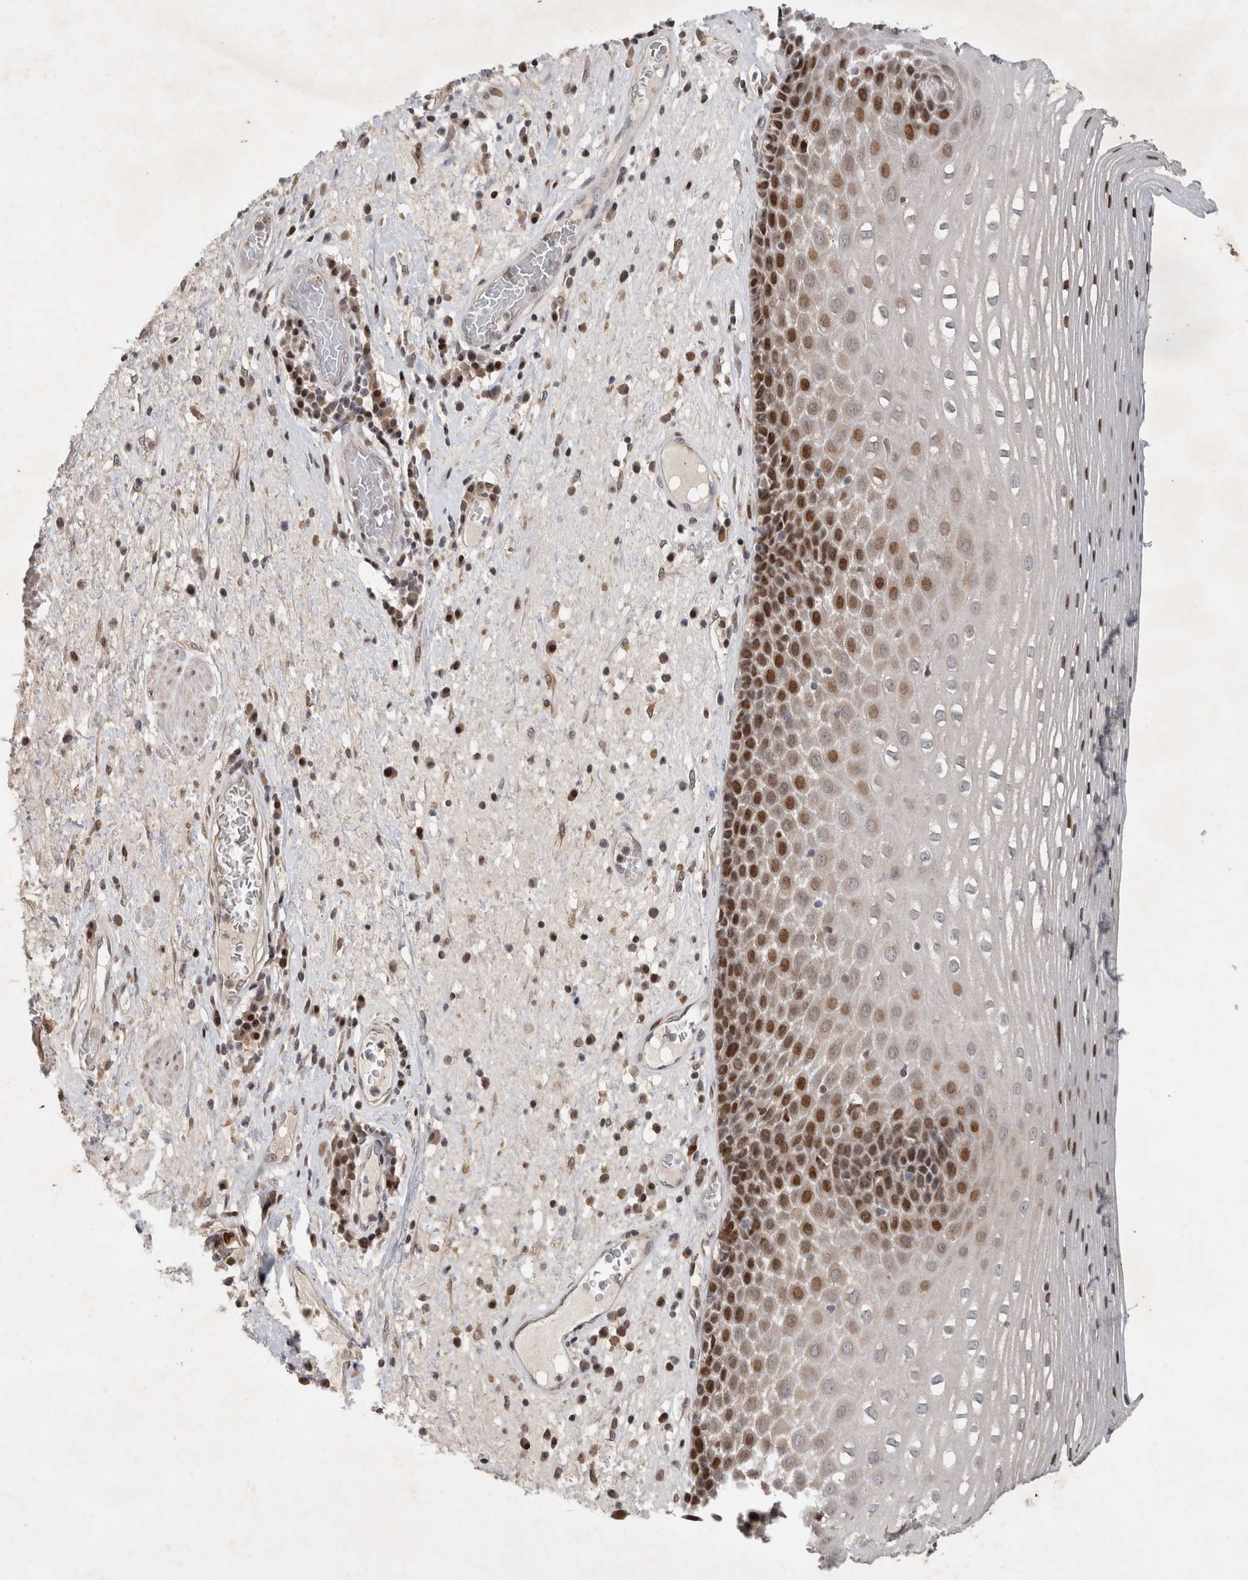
{"staining": {"intensity": "strong", "quantity": "25%-75%", "location": "nuclear"}, "tissue": "esophagus", "cell_type": "Squamous epithelial cells", "image_type": "normal", "snomed": [{"axis": "morphology", "description": "Normal tissue, NOS"}, {"axis": "morphology", "description": "Adenocarcinoma, NOS"}, {"axis": "topography", "description": "Esophagus"}], "caption": "This image demonstrates immunohistochemistry staining of benign human esophagus, with high strong nuclear positivity in about 25%-75% of squamous epithelial cells.", "gene": "C8orf58", "patient": {"sex": "male", "age": 62}}